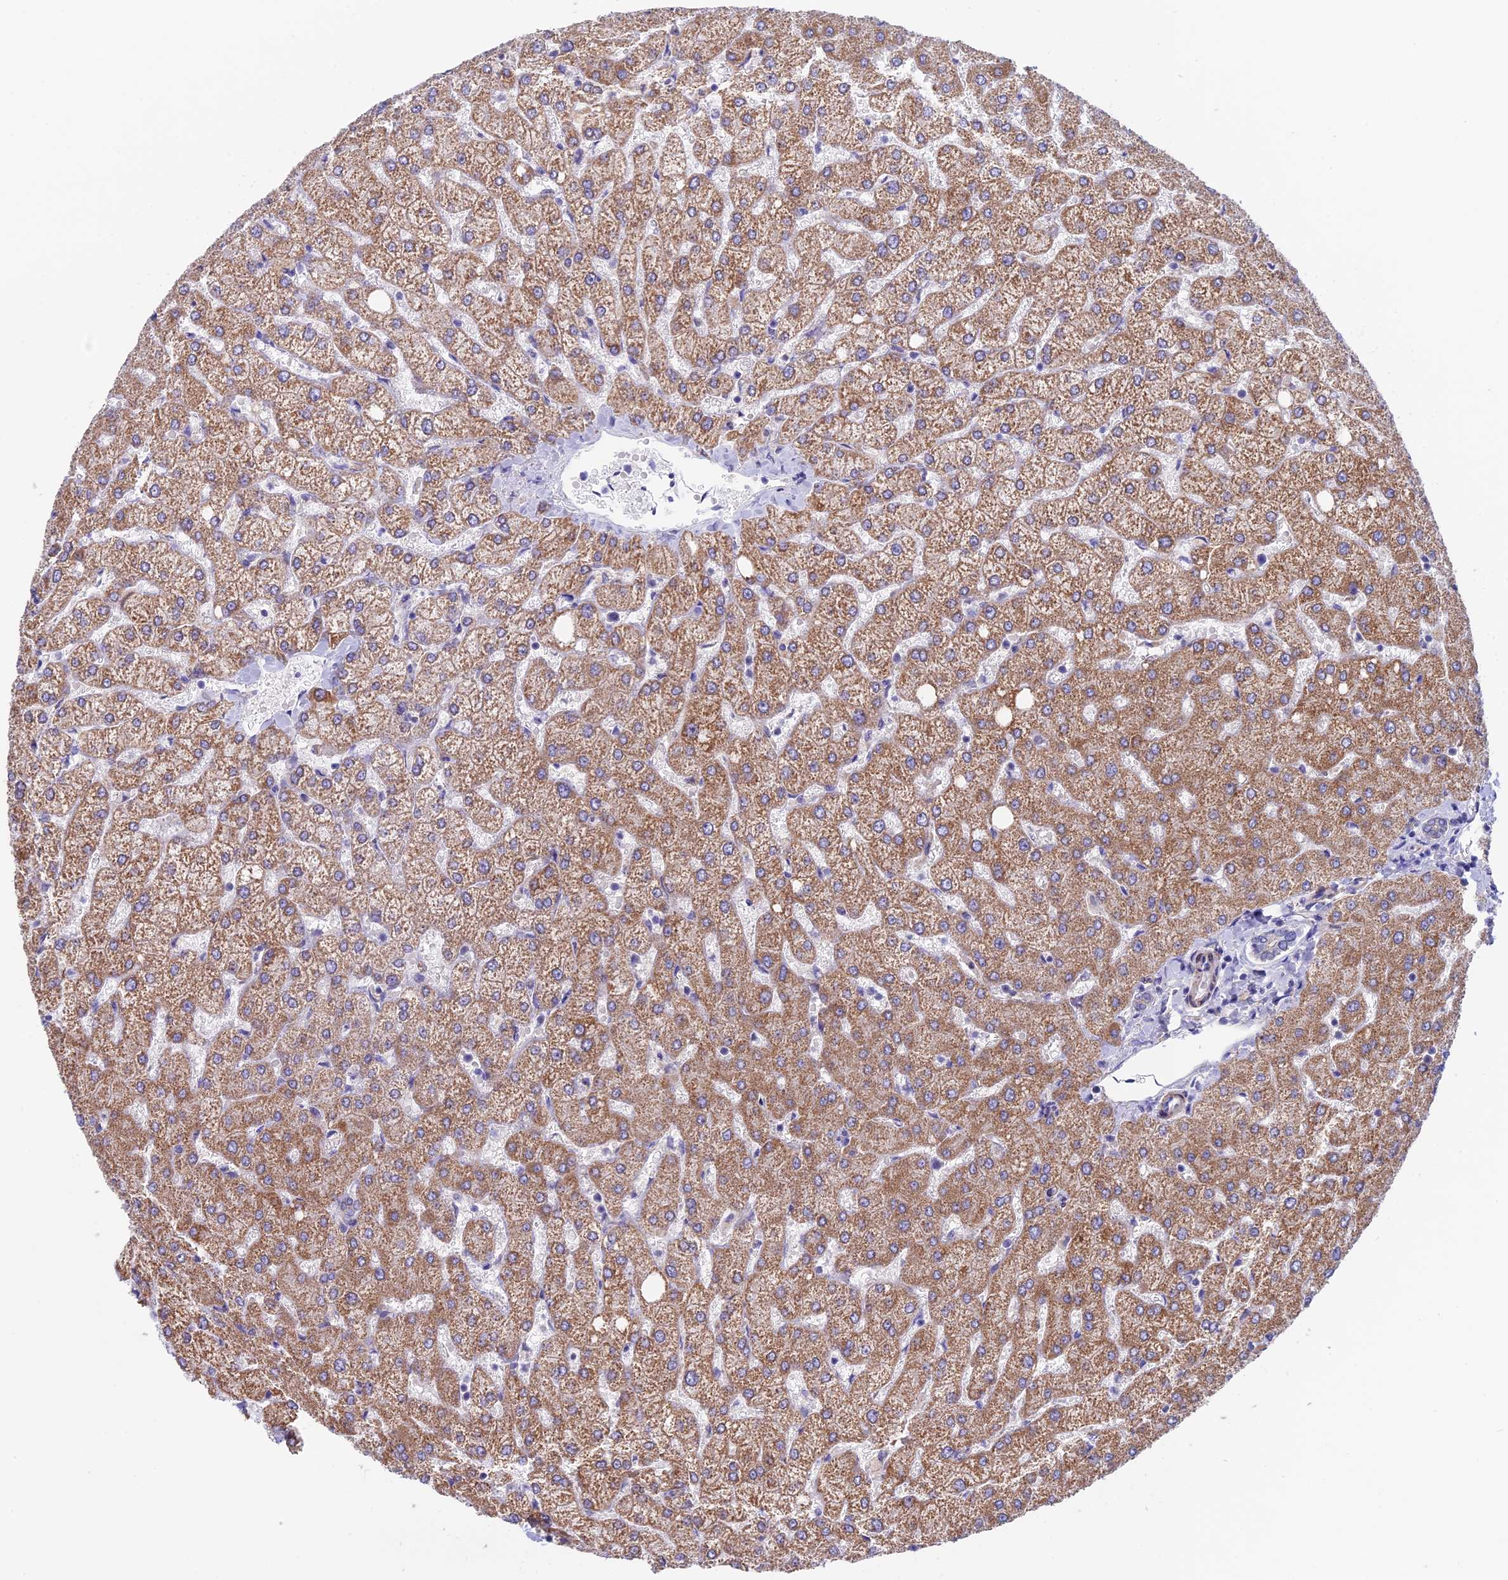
{"staining": {"intensity": "negative", "quantity": "none", "location": "none"}, "tissue": "liver", "cell_type": "Cholangiocytes", "image_type": "normal", "snomed": [{"axis": "morphology", "description": "Normal tissue, NOS"}, {"axis": "topography", "description": "Liver"}], "caption": "An image of human liver is negative for staining in cholangiocytes. (DAB (3,3'-diaminobenzidine) immunohistochemistry (IHC) visualized using brightfield microscopy, high magnification).", "gene": "ETFDH", "patient": {"sex": "female", "age": 54}}